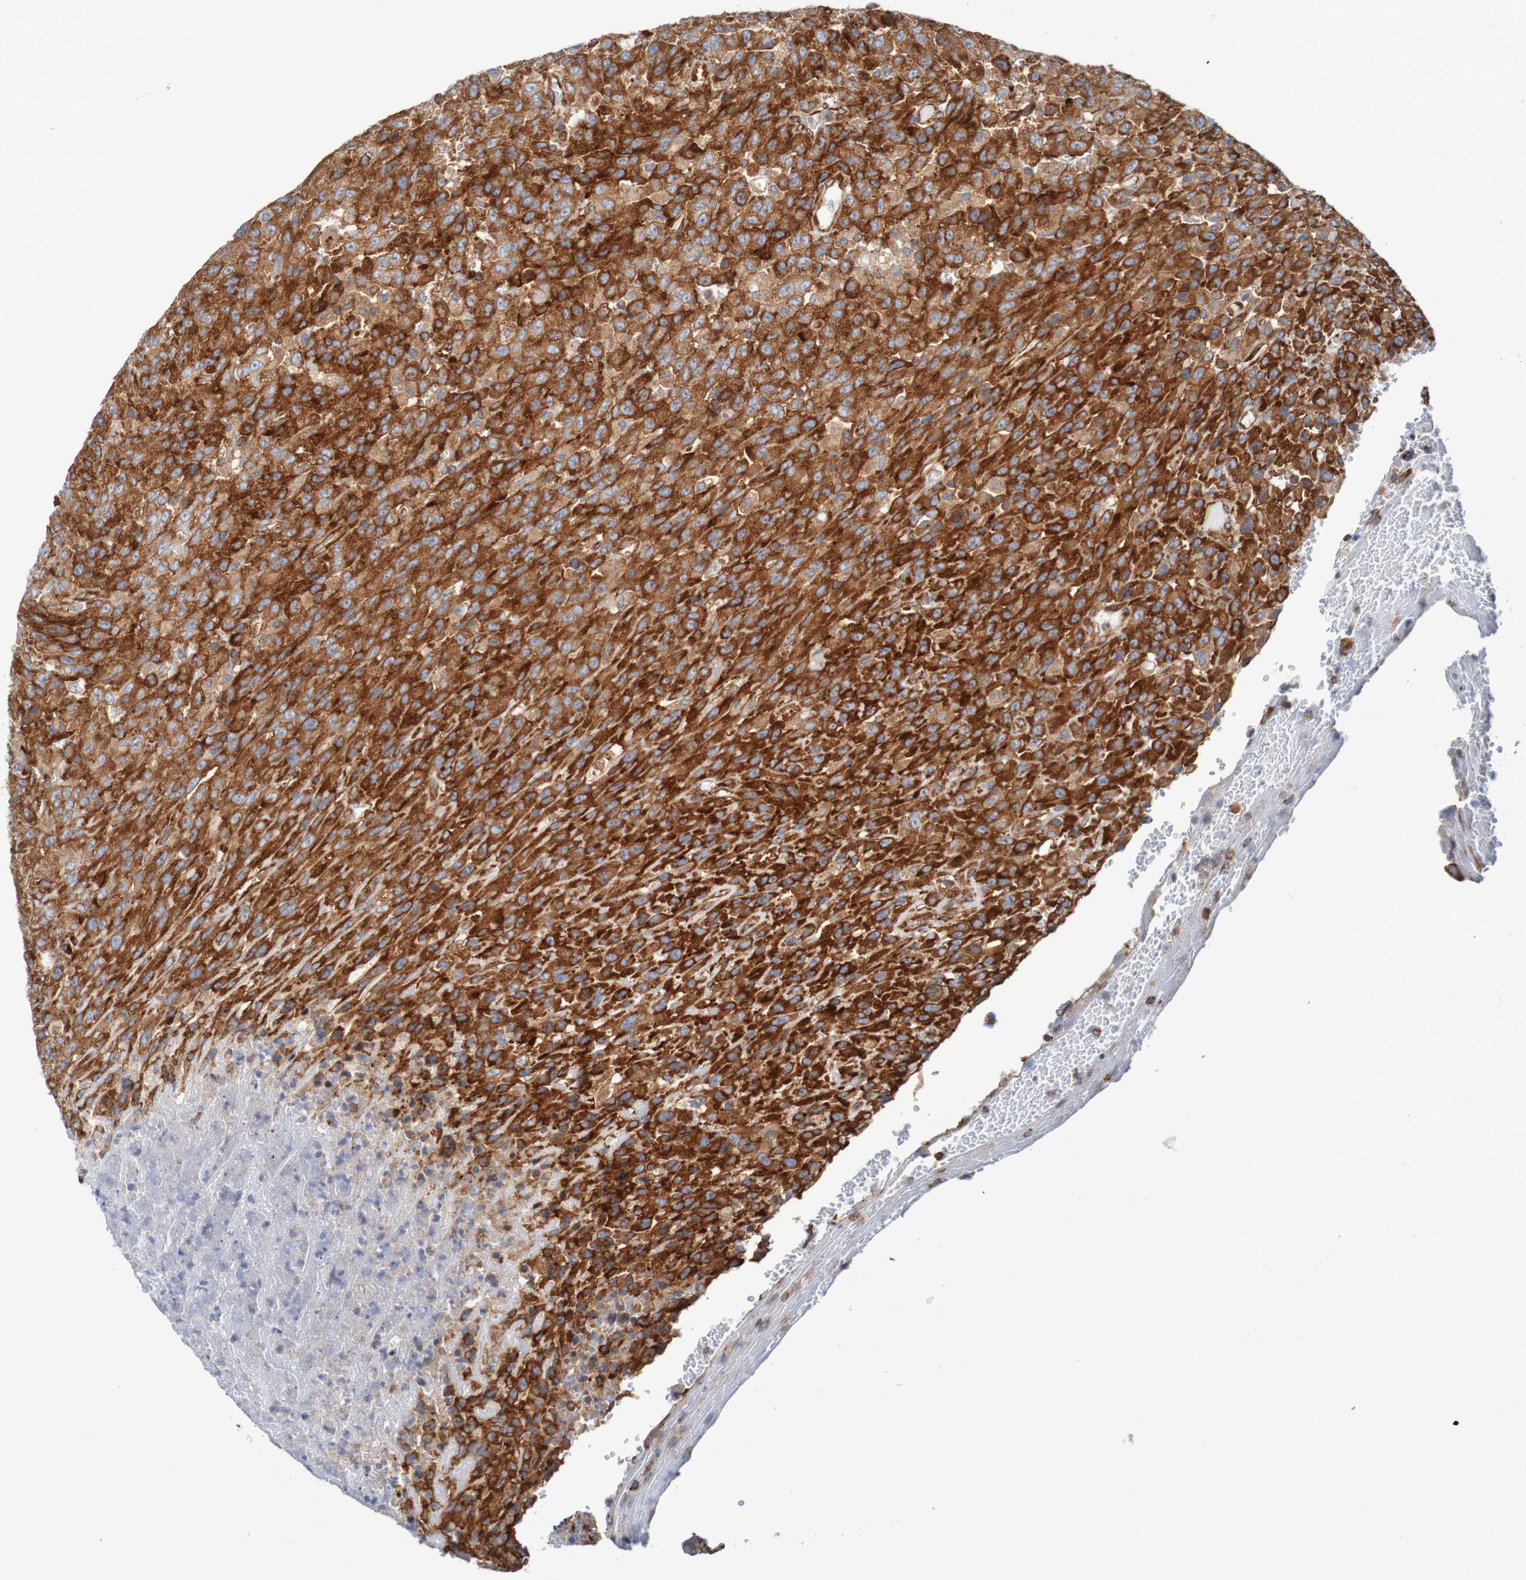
{"staining": {"intensity": "strong", "quantity": ">75%", "location": "cytoplasmic/membranous"}, "tissue": "urothelial cancer", "cell_type": "Tumor cells", "image_type": "cancer", "snomed": [{"axis": "morphology", "description": "Urothelial carcinoma, High grade"}, {"axis": "topography", "description": "Urinary bladder"}], "caption": "Urothelial carcinoma (high-grade) stained with immunohistochemistry (IHC) demonstrates strong cytoplasmic/membranous positivity in about >75% of tumor cells. The staining is performed using DAB brown chromogen to label protein expression. The nuclei are counter-stained blue using hematoxylin.", "gene": "FXR2", "patient": {"sex": "male", "age": 66}}